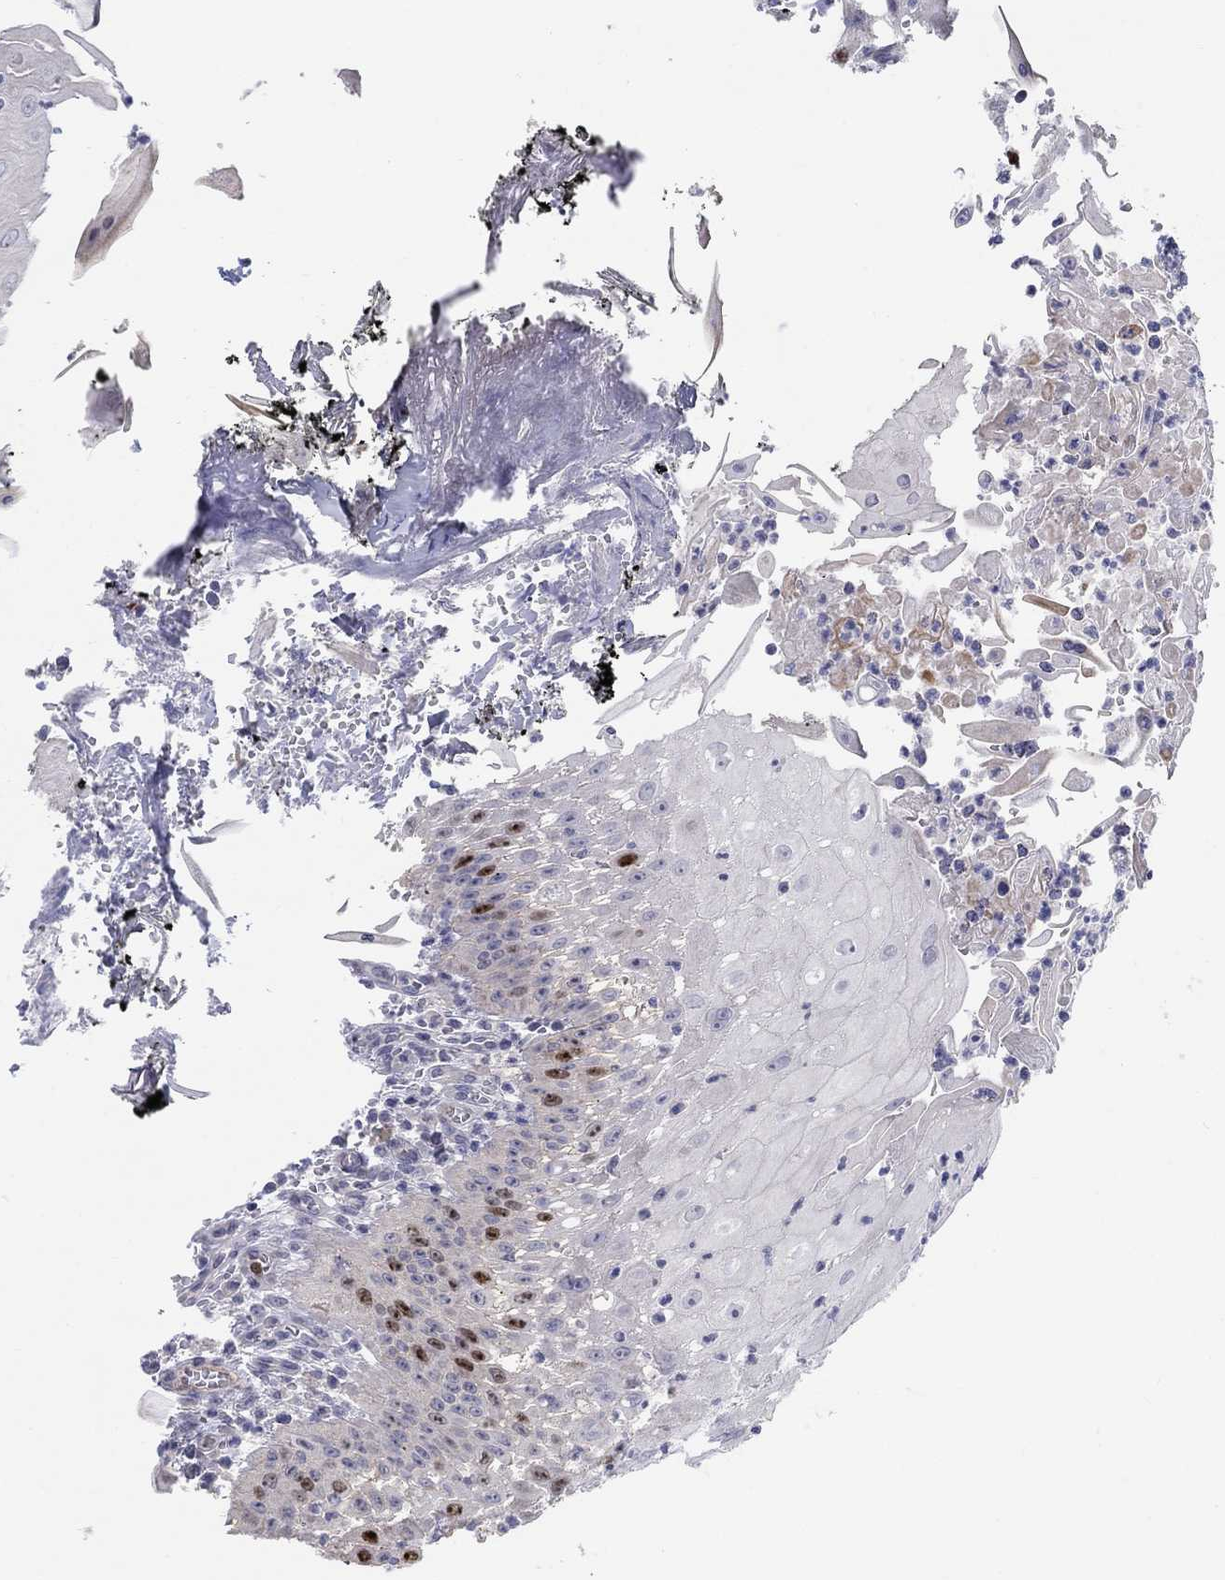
{"staining": {"intensity": "strong", "quantity": "<25%", "location": "nuclear"}, "tissue": "head and neck cancer", "cell_type": "Tumor cells", "image_type": "cancer", "snomed": [{"axis": "morphology", "description": "Squamous cell carcinoma, NOS"}, {"axis": "topography", "description": "Oral tissue"}, {"axis": "topography", "description": "Head-Neck"}], "caption": "A brown stain labels strong nuclear expression of a protein in head and neck cancer tumor cells. (IHC, brightfield microscopy, high magnification).", "gene": "PRC1", "patient": {"sex": "male", "age": 58}}